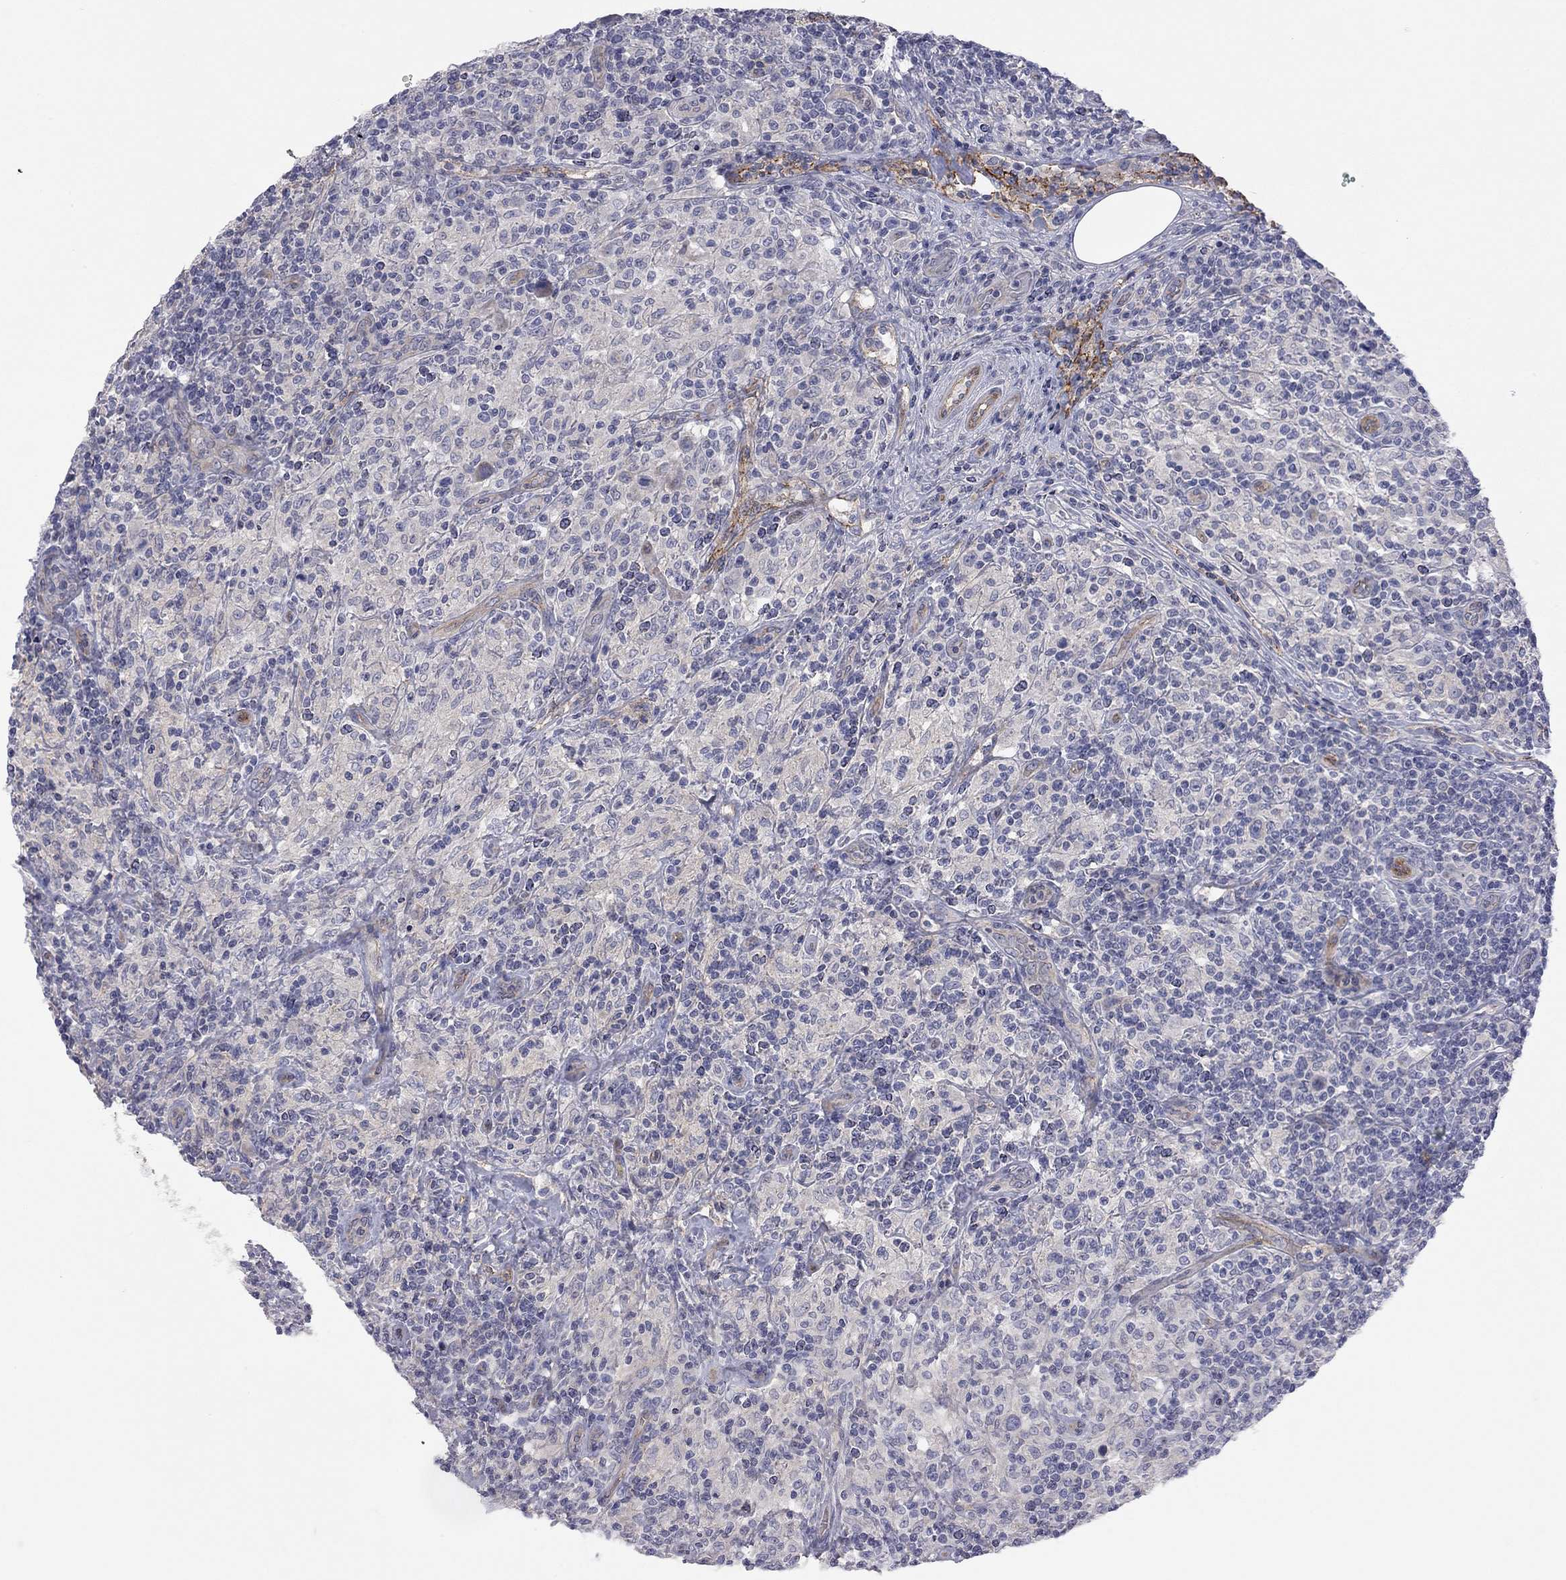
{"staining": {"intensity": "negative", "quantity": "none", "location": "none"}, "tissue": "lymphoma", "cell_type": "Tumor cells", "image_type": "cancer", "snomed": [{"axis": "morphology", "description": "Hodgkin's disease, NOS"}, {"axis": "topography", "description": "Lymph node"}], "caption": "The photomicrograph reveals no staining of tumor cells in Hodgkin's disease.", "gene": "GPRC5B", "patient": {"sex": "male", "age": 70}}